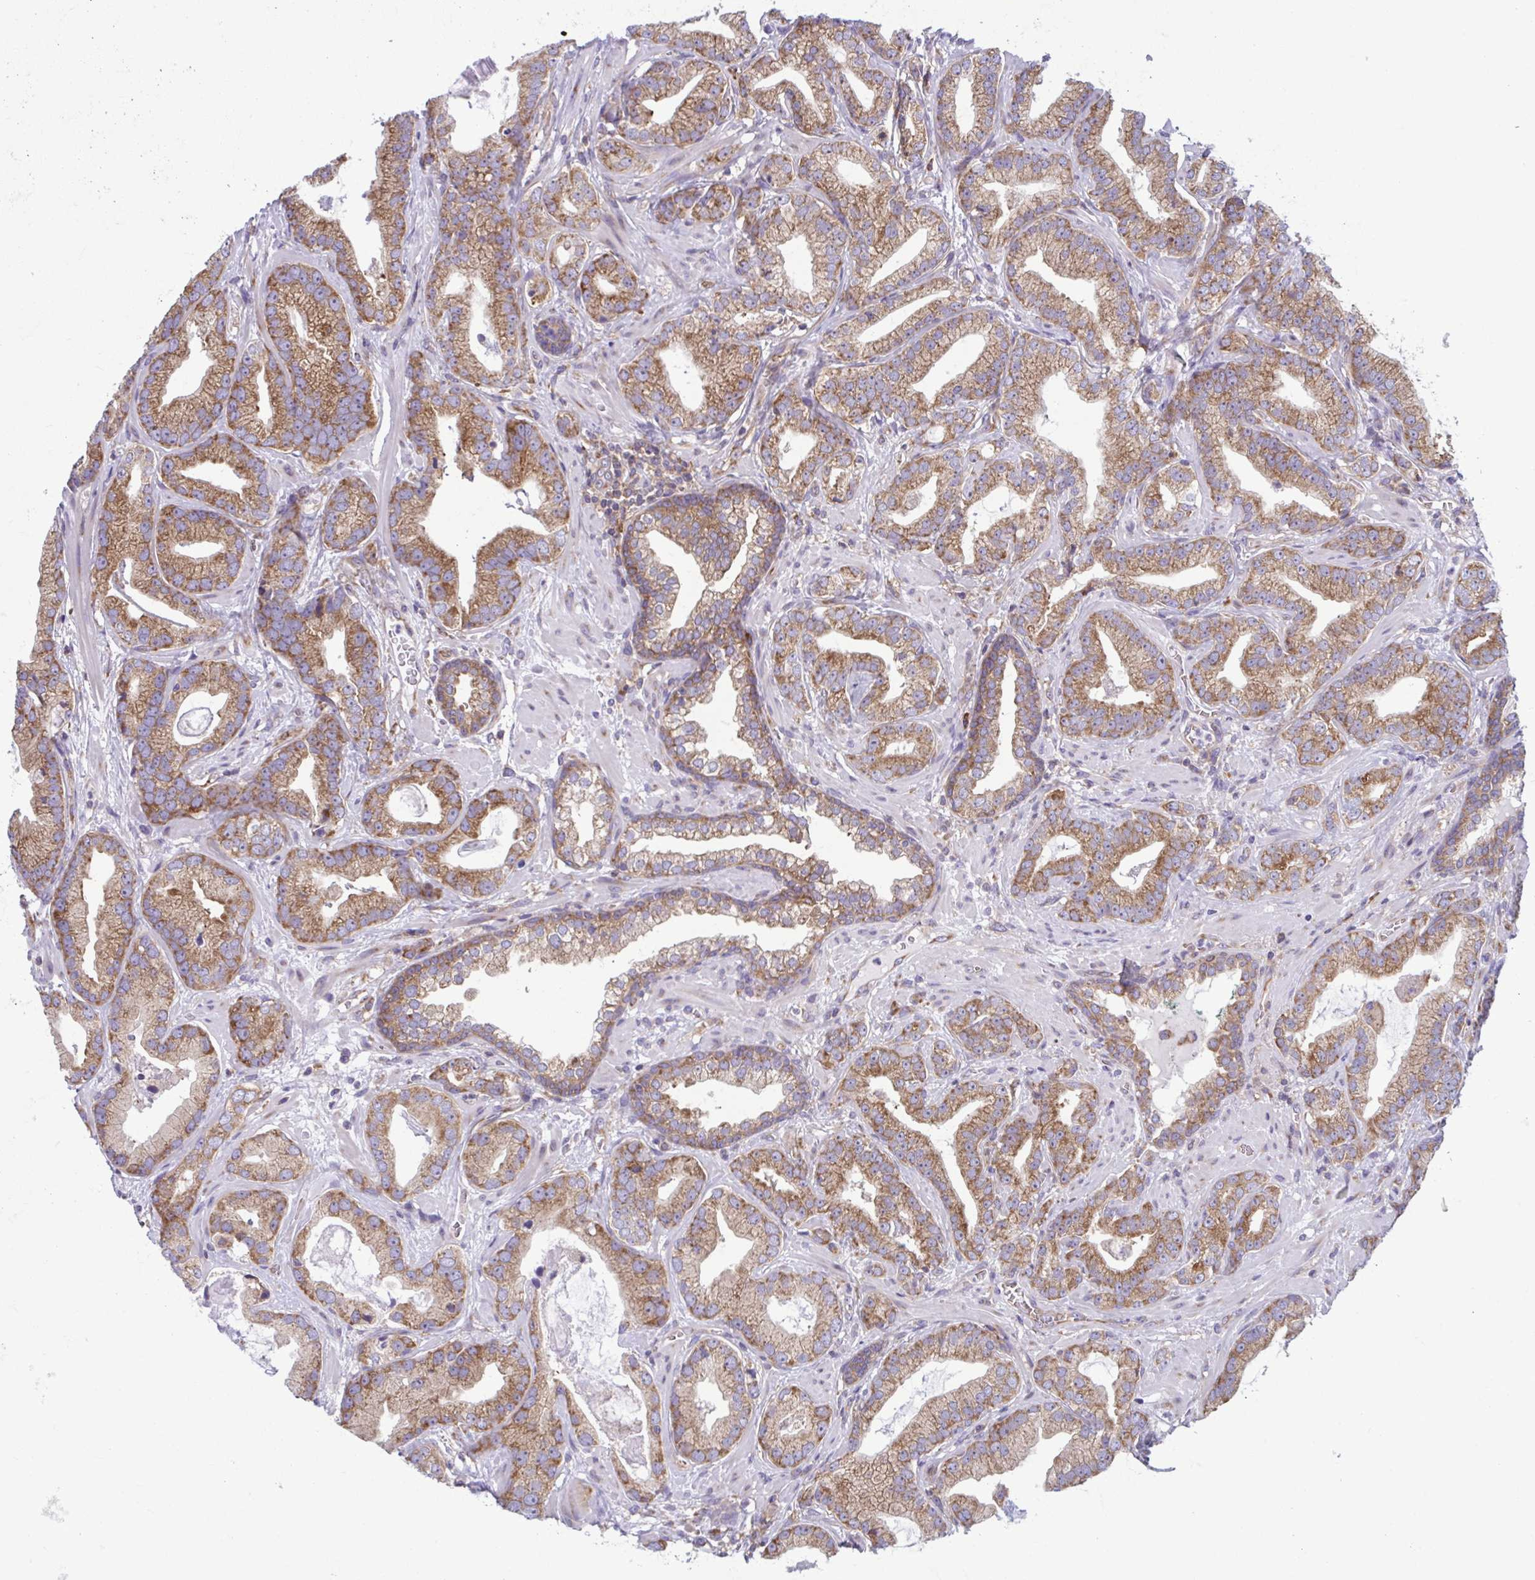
{"staining": {"intensity": "moderate", "quantity": ">75%", "location": "cytoplasmic/membranous"}, "tissue": "prostate cancer", "cell_type": "Tumor cells", "image_type": "cancer", "snomed": [{"axis": "morphology", "description": "Adenocarcinoma, Low grade"}, {"axis": "topography", "description": "Prostate"}], "caption": "Immunohistochemical staining of human prostate cancer (adenocarcinoma (low-grade)) displays moderate cytoplasmic/membranous protein positivity in about >75% of tumor cells.", "gene": "RPS16", "patient": {"sex": "male", "age": 62}}